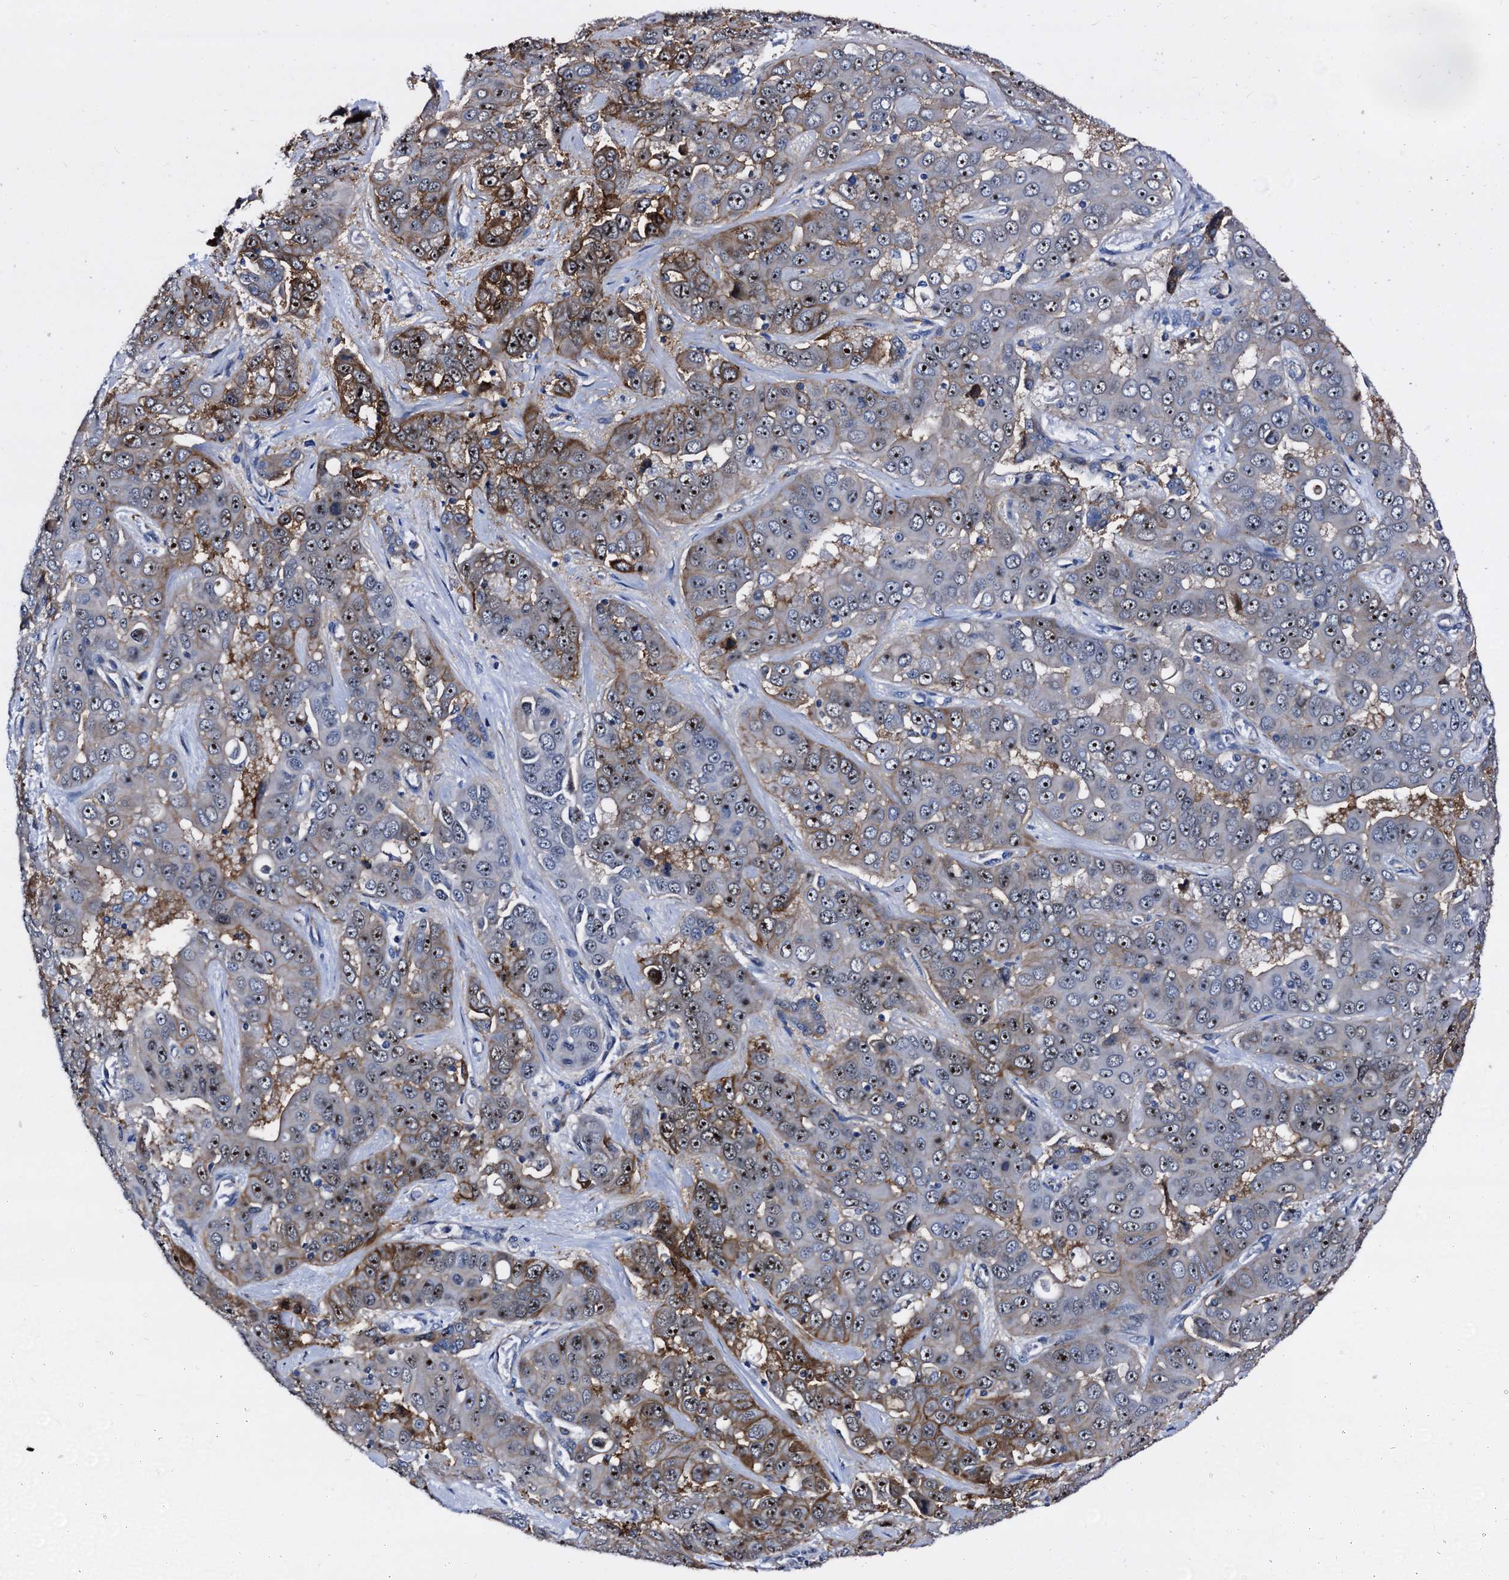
{"staining": {"intensity": "moderate", "quantity": ">75%", "location": "cytoplasmic/membranous,nuclear"}, "tissue": "liver cancer", "cell_type": "Tumor cells", "image_type": "cancer", "snomed": [{"axis": "morphology", "description": "Cholangiocarcinoma"}, {"axis": "topography", "description": "Liver"}], "caption": "IHC (DAB (3,3'-diaminobenzidine)) staining of human liver cancer (cholangiocarcinoma) demonstrates moderate cytoplasmic/membranous and nuclear protein expression in about >75% of tumor cells. The protein is stained brown, and the nuclei are stained in blue (DAB IHC with brightfield microscopy, high magnification).", "gene": "EMG1", "patient": {"sex": "female", "age": 52}}